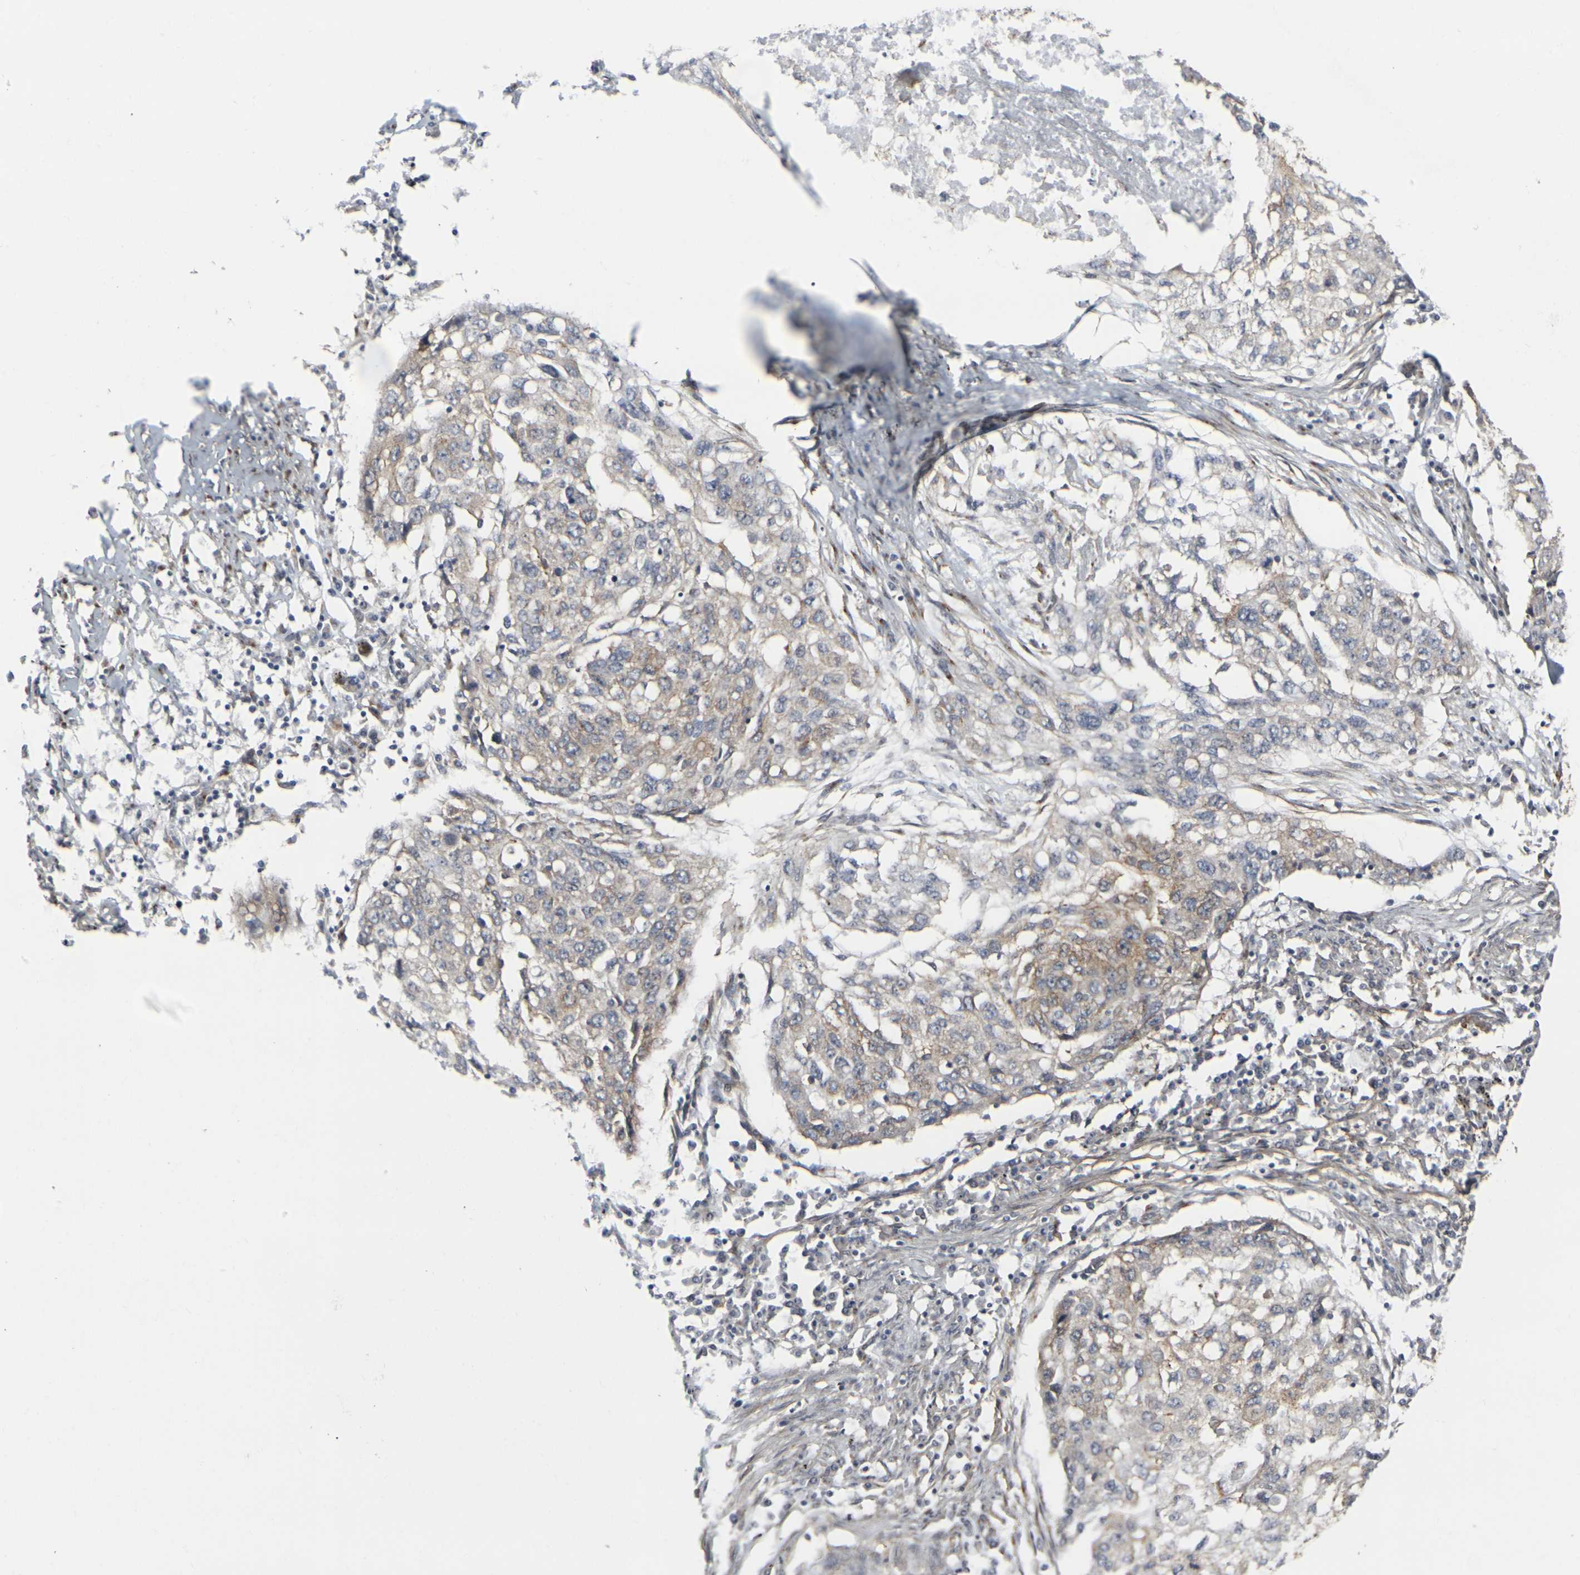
{"staining": {"intensity": "moderate", "quantity": "<25%", "location": "cytoplasmic/membranous"}, "tissue": "lung cancer", "cell_type": "Tumor cells", "image_type": "cancer", "snomed": [{"axis": "morphology", "description": "Squamous cell carcinoma, NOS"}, {"axis": "topography", "description": "Lung"}], "caption": "DAB immunohistochemical staining of human squamous cell carcinoma (lung) displays moderate cytoplasmic/membranous protein positivity in approximately <25% of tumor cells.", "gene": "MYOF", "patient": {"sex": "female", "age": 63}}